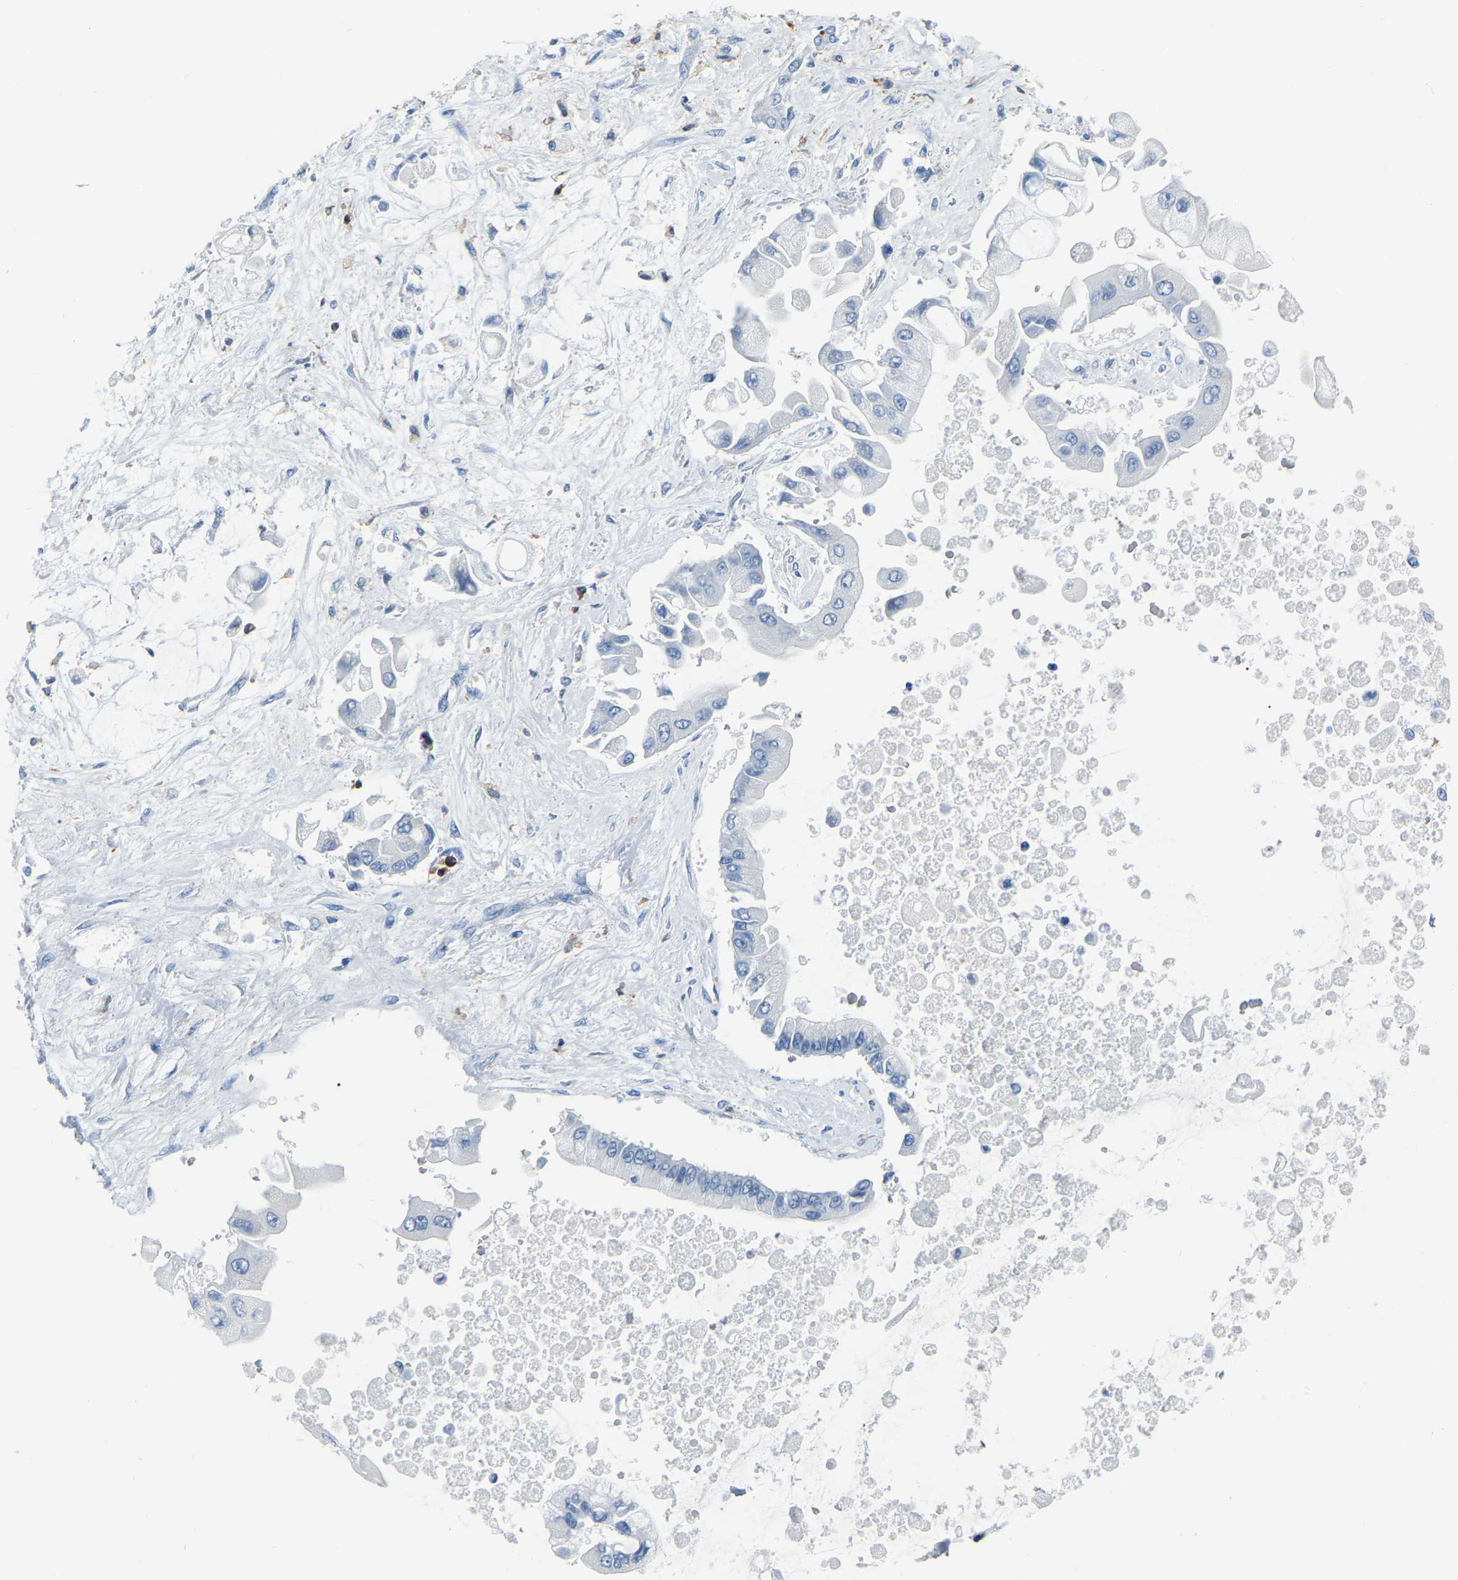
{"staining": {"intensity": "negative", "quantity": "none", "location": "none"}, "tissue": "liver cancer", "cell_type": "Tumor cells", "image_type": "cancer", "snomed": [{"axis": "morphology", "description": "Cholangiocarcinoma"}, {"axis": "topography", "description": "Liver"}], "caption": "Immunohistochemistry (IHC) photomicrograph of neoplastic tissue: human liver cholangiocarcinoma stained with DAB (3,3'-diaminobenzidine) shows no significant protein expression in tumor cells. Brightfield microscopy of immunohistochemistry stained with DAB (3,3'-diaminobenzidine) (brown) and hematoxylin (blue), captured at high magnification.", "gene": "ARHGAP45", "patient": {"sex": "male", "age": 50}}